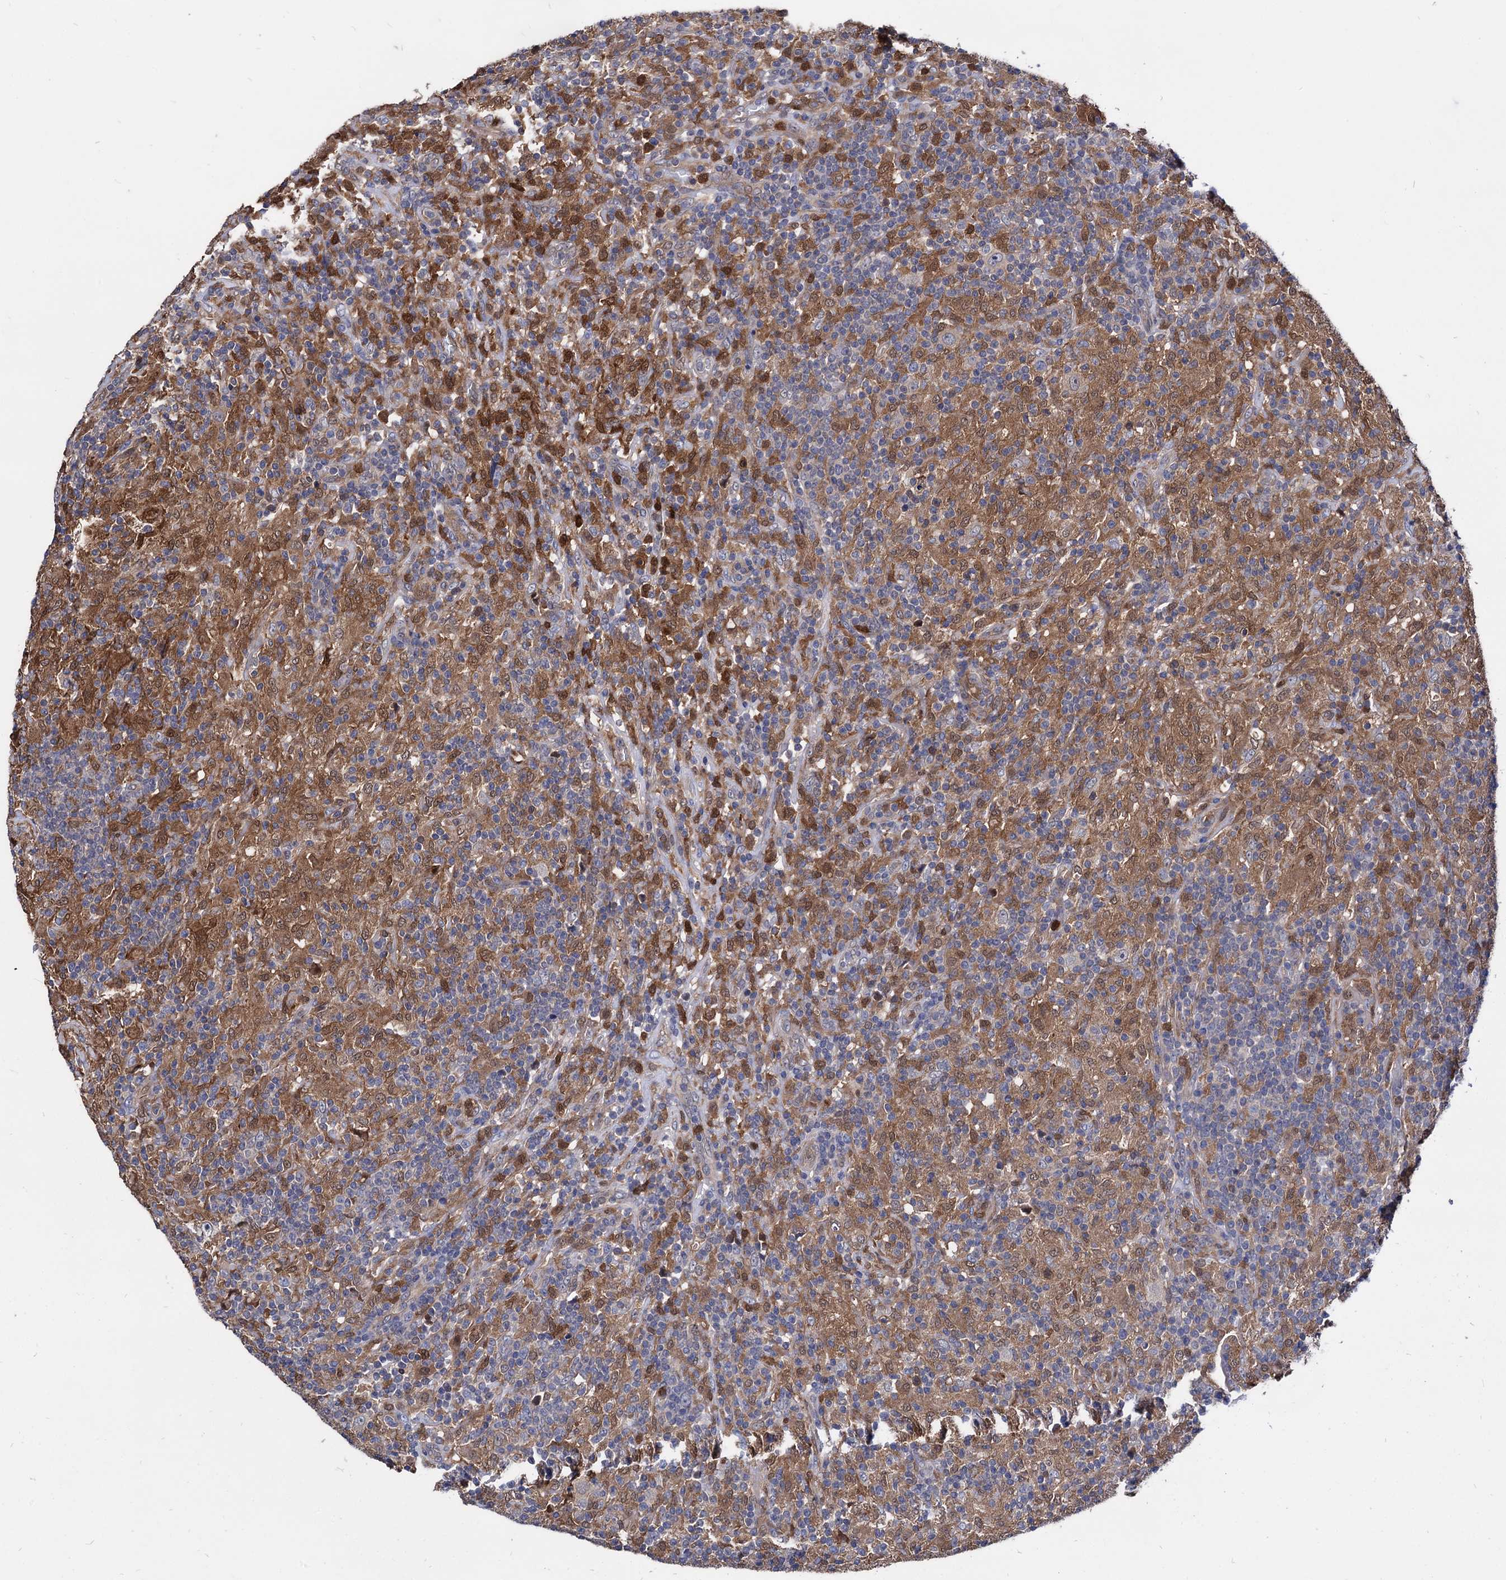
{"staining": {"intensity": "negative", "quantity": "none", "location": "none"}, "tissue": "lymphoma", "cell_type": "Tumor cells", "image_type": "cancer", "snomed": [{"axis": "morphology", "description": "Hodgkin's disease, NOS"}, {"axis": "topography", "description": "Lymph node"}], "caption": "This is an immunohistochemistry (IHC) micrograph of human lymphoma. There is no expression in tumor cells.", "gene": "CPPED1", "patient": {"sex": "male", "age": 70}}